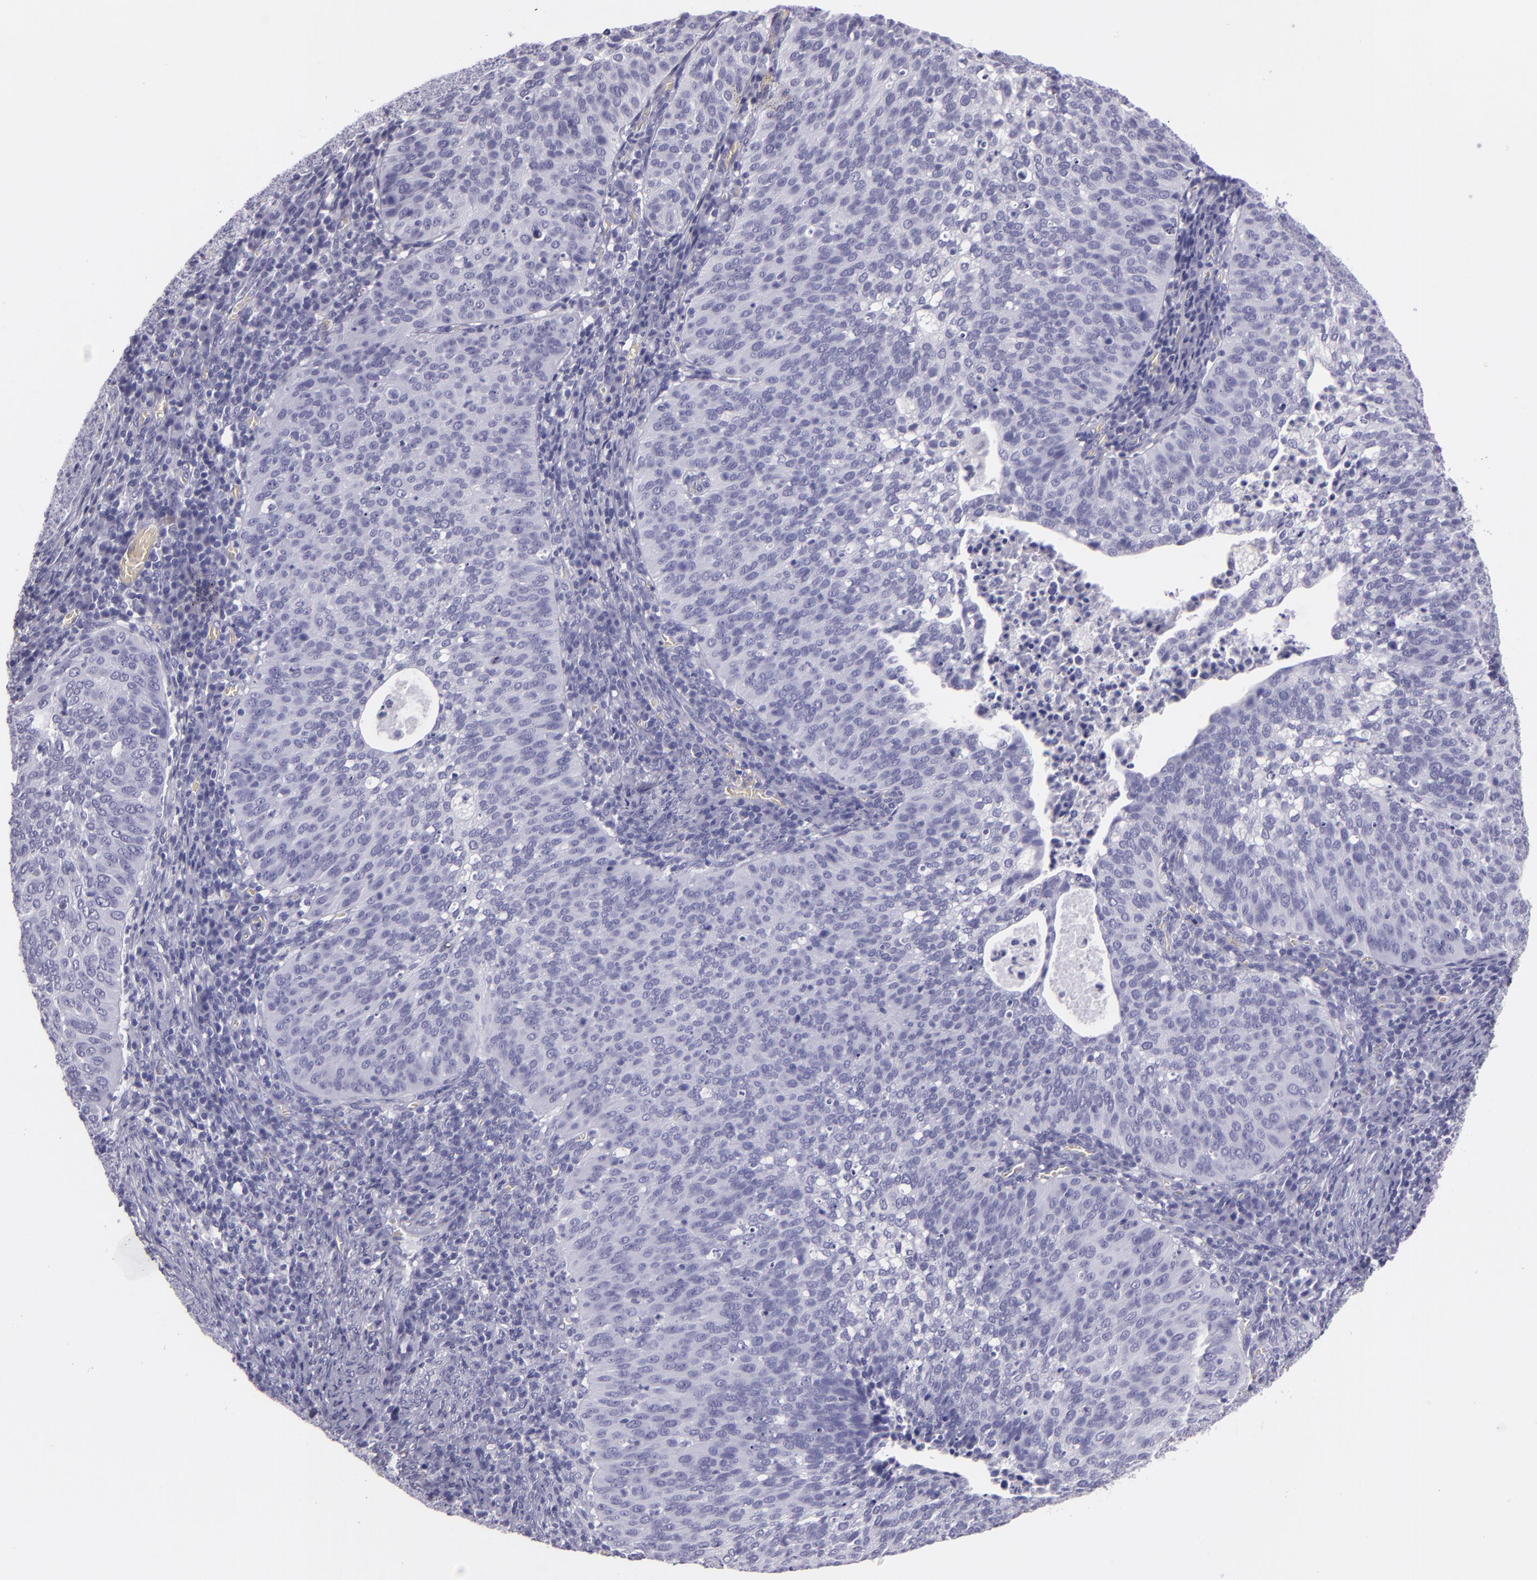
{"staining": {"intensity": "negative", "quantity": "none", "location": "none"}, "tissue": "cervical cancer", "cell_type": "Tumor cells", "image_type": "cancer", "snomed": [{"axis": "morphology", "description": "Squamous cell carcinoma, NOS"}, {"axis": "topography", "description": "Cervix"}], "caption": "This is an immunohistochemistry image of cervical cancer (squamous cell carcinoma). There is no positivity in tumor cells.", "gene": "CR2", "patient": {"sex": "female", "age": 39}}